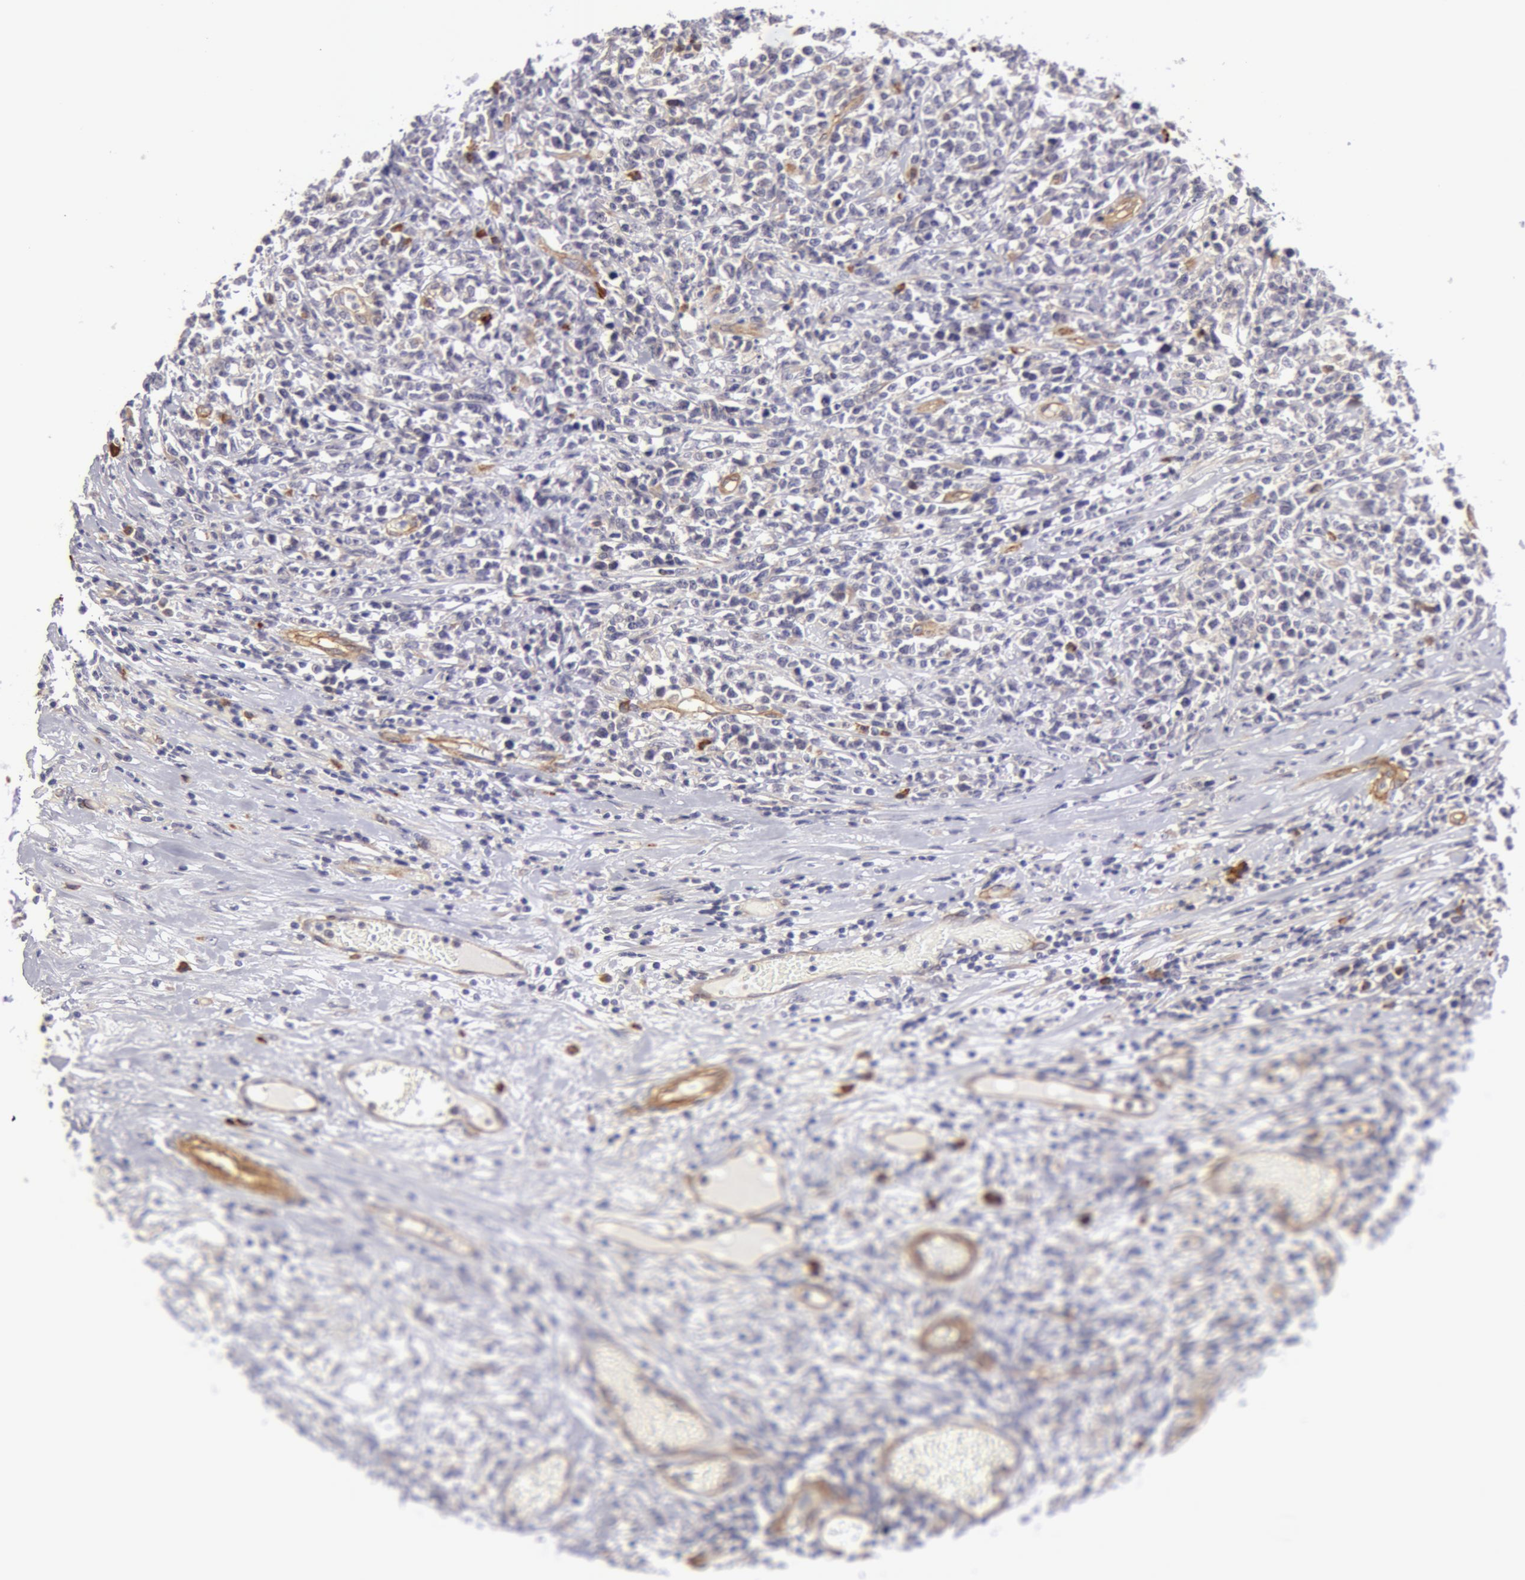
{"staining": {"intensity": "negative", "quantity": "none", "location": "none"}, "tissue": "lymphoma", "cell_type": "Tumor cells", "image_type": "cancer", "snomed": [{"axis": "morphology", "description": "Malignant lymphoma, non-Hodgkin's type, High grade"}, {"axis": "topography", "description": "Colon"}], "caption": "A micrograph of lymphoma stained for a protein reveals no brown staining in tumor cells. (DAB (3,3'-diaminobenzidine) immunohistochemistry, high magnification).", "gene": "IL23A", "patient": {"sex": "male", "age": 82}}